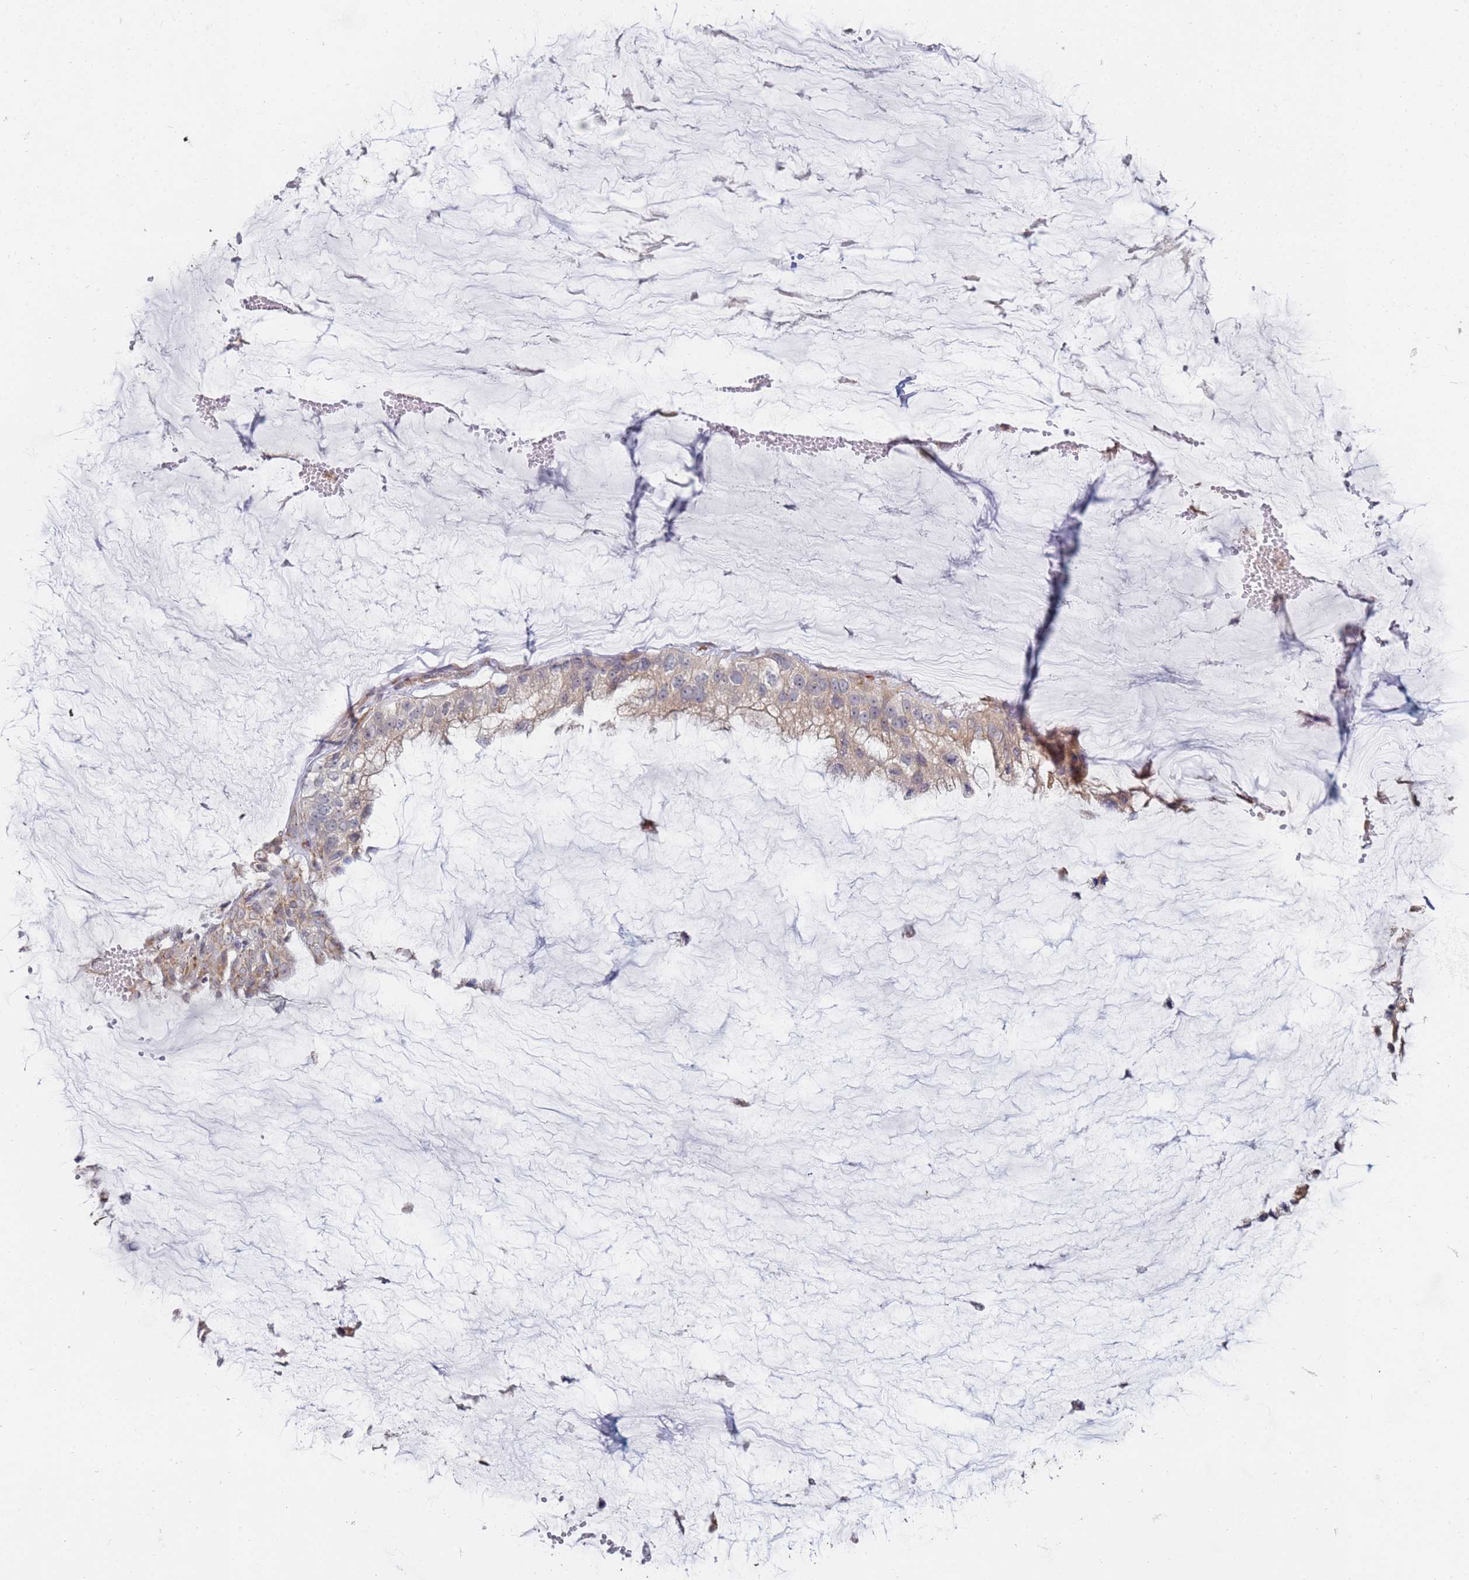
{"staining": {"intensity": "weak", "quantity": "25%-75%", "location": "cytoplasmic/membranous"}, "tissue": "ovarian cancer", "cell_type": "Tumor cells", "image_type": "cancer", "snomed": [{"axis": "morphology", "description": "Cystadenocarcinoma, mucinous, NOS"}, {"axis": "topography", "description": "Ovary"}], "caption": "A histopathology image showing weak cytoplasmic/membranous staining in approximately 25%-75% of tumor cells in ovarian cancer (mucinous cystadenocarcinoma), as visualized by brown immunohistochemical staining.", "gene": "VRK2", "patient": {"sex": "female", "age": 39}}